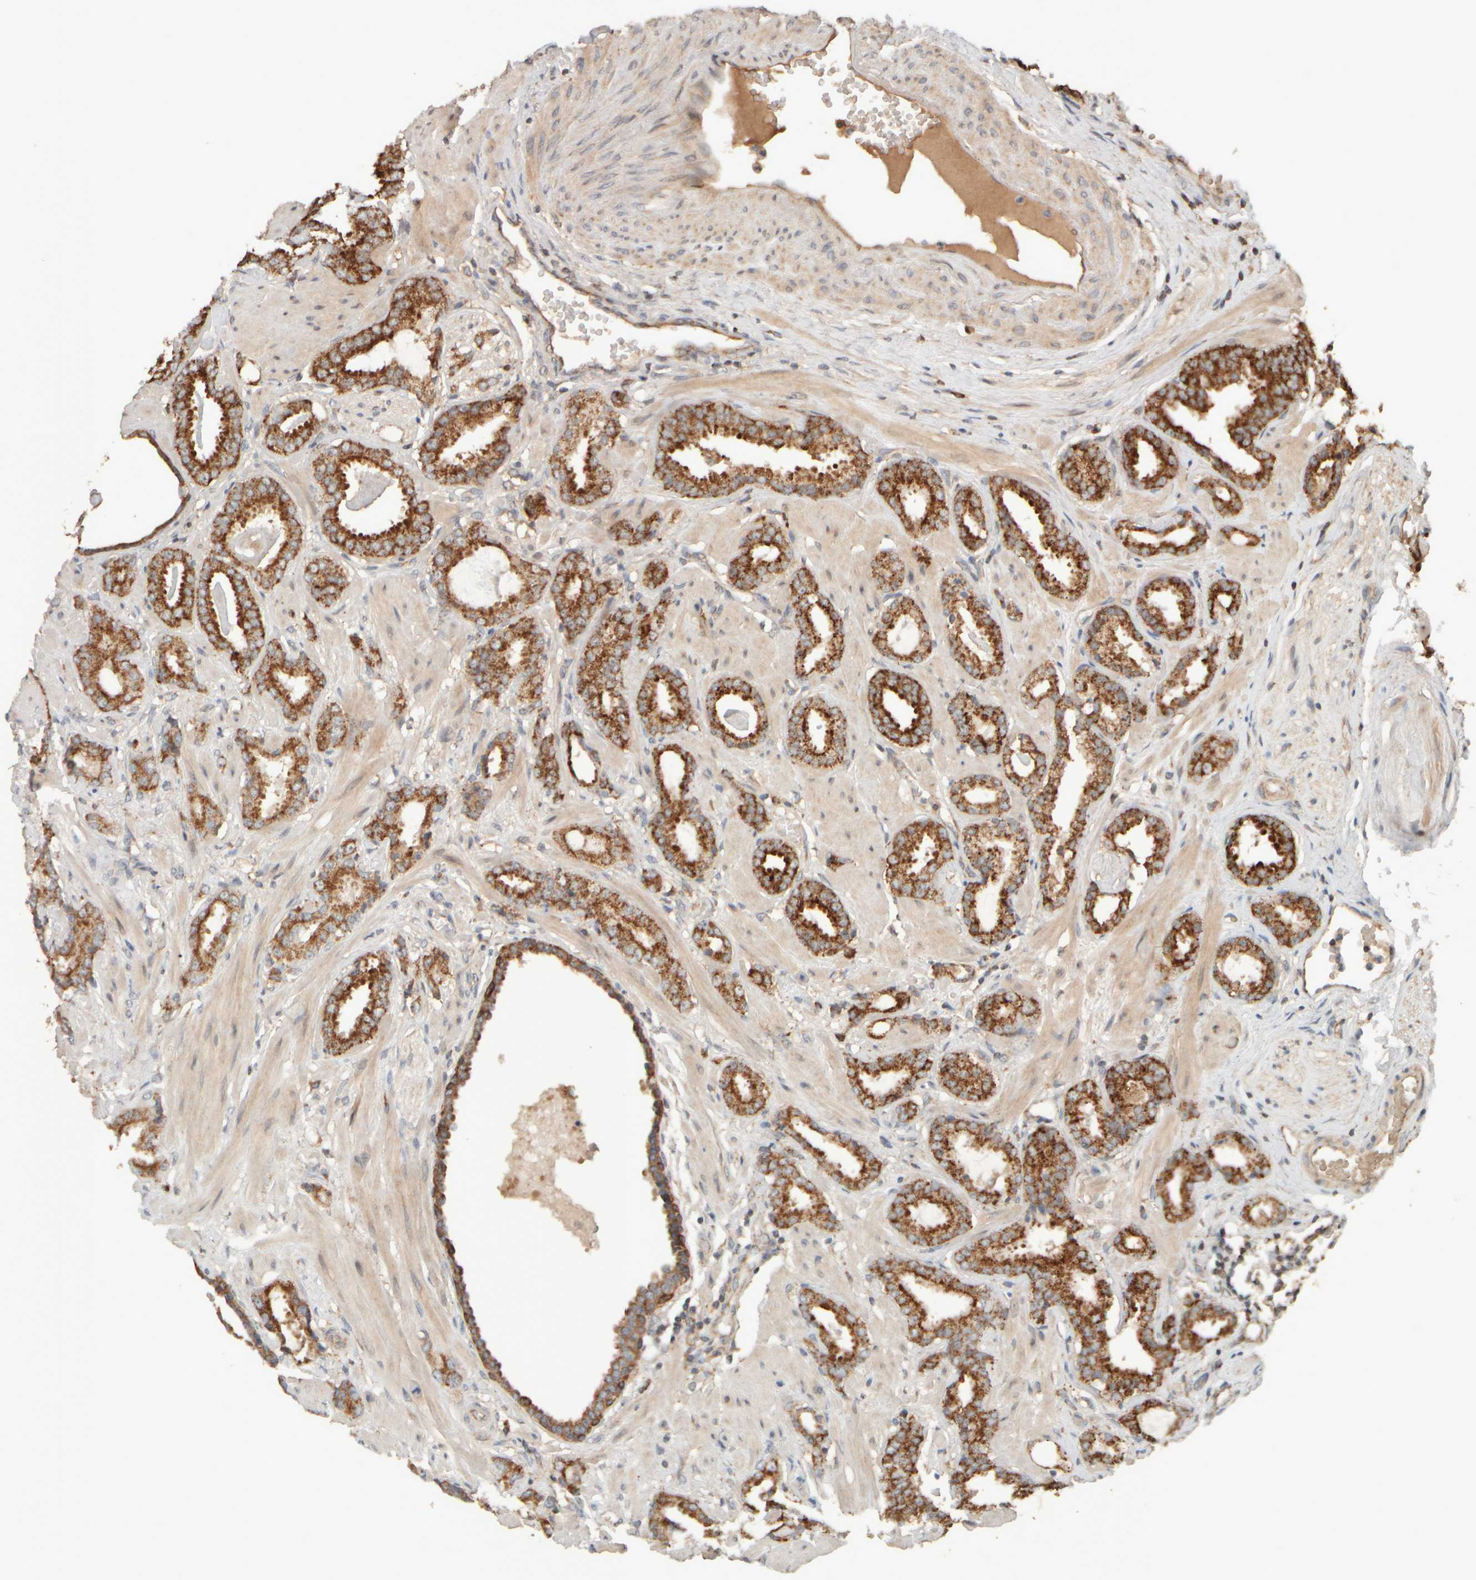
{"staining": {"intensity": "strong", "quantity": ">75%", "location": "cytoplasmic/membranous"}, "tissue": "prostate cancer", "cell_type": "Tumor cells", "image_type": "cancer", "snomed": [{"axis": "morphology", "description": "Adenocarcinoma, Low grade"}, {"axis": "topography", "description": "Prostate"}], "caption": "Prostate adenocarcinoma (low-grade) tissue exhibits strong cytoplasmic/membranous staining in about >75% of tumor cells, visualized by immunohistochemistry. The staining is performed using DAB brown chromogen to label protein expression. The nuclei are counter-stained blue using hematoxylin.", "gene": "EIF2B3", "patient": {"sex": "male", "age": 53}}